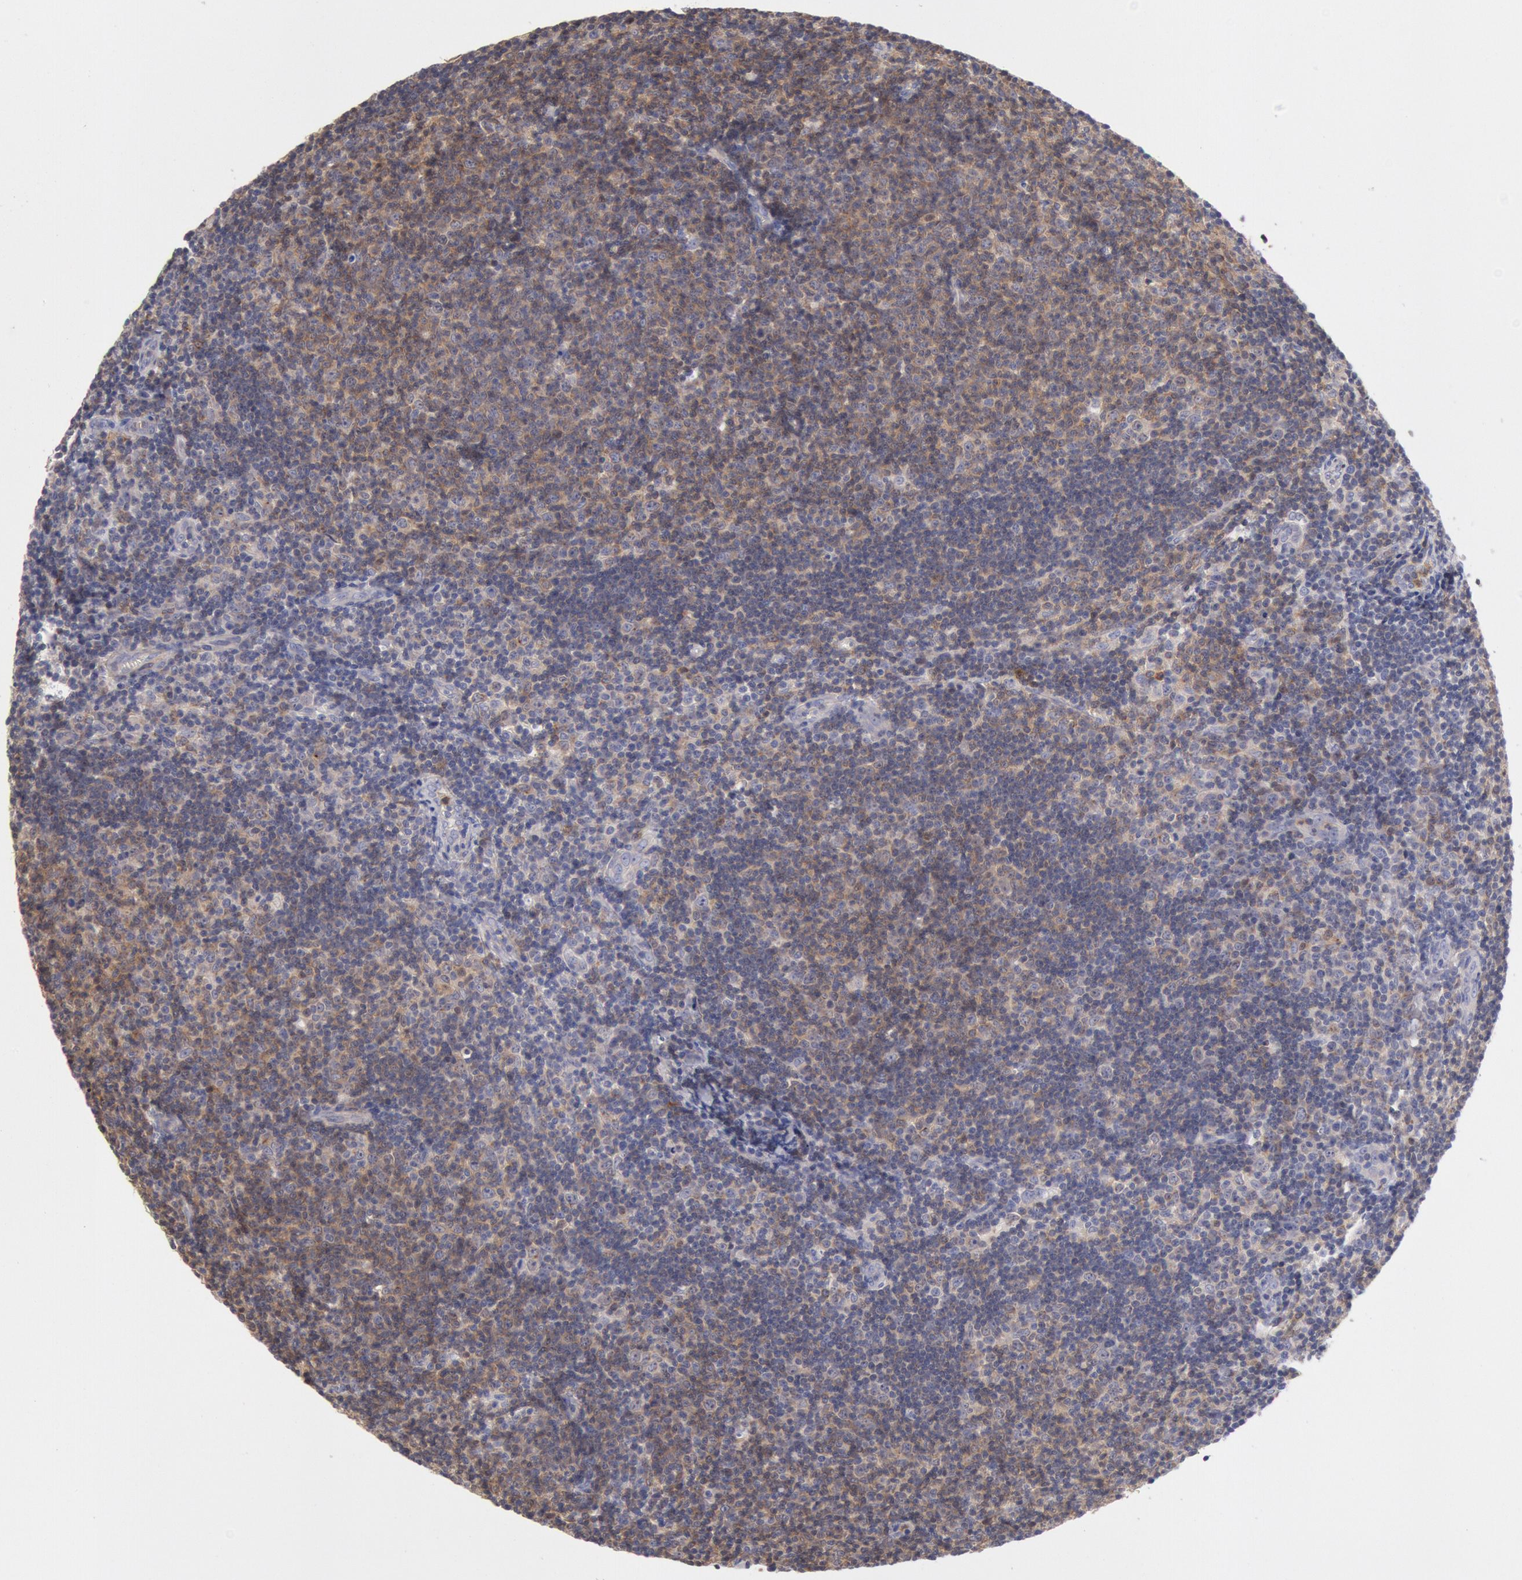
{"staining": {"intensity": "weak", "quantity": "25%-75%", "location": "cytoplasmic/membranous"}, "tissue": "lymphoma", "cell_type": "Tumor cells", "image_type": "cancer", "snomed": [{"axis": "morphology", "description": "Malignant lymphoma, non-Hodgkin's type, Low grade"}, {"axis": "topography", "description": "Lymph node"}], "caption": "Brown immunohistochemical staining in human low-grade malignant lymphoma, non-Hodgkin's type demonstrates weak cytoplasmic/membranous positivity in about 25%-75% of tumor cells.", "gene": "TMED8", "patient": {"sex": "male", "age": 49}}